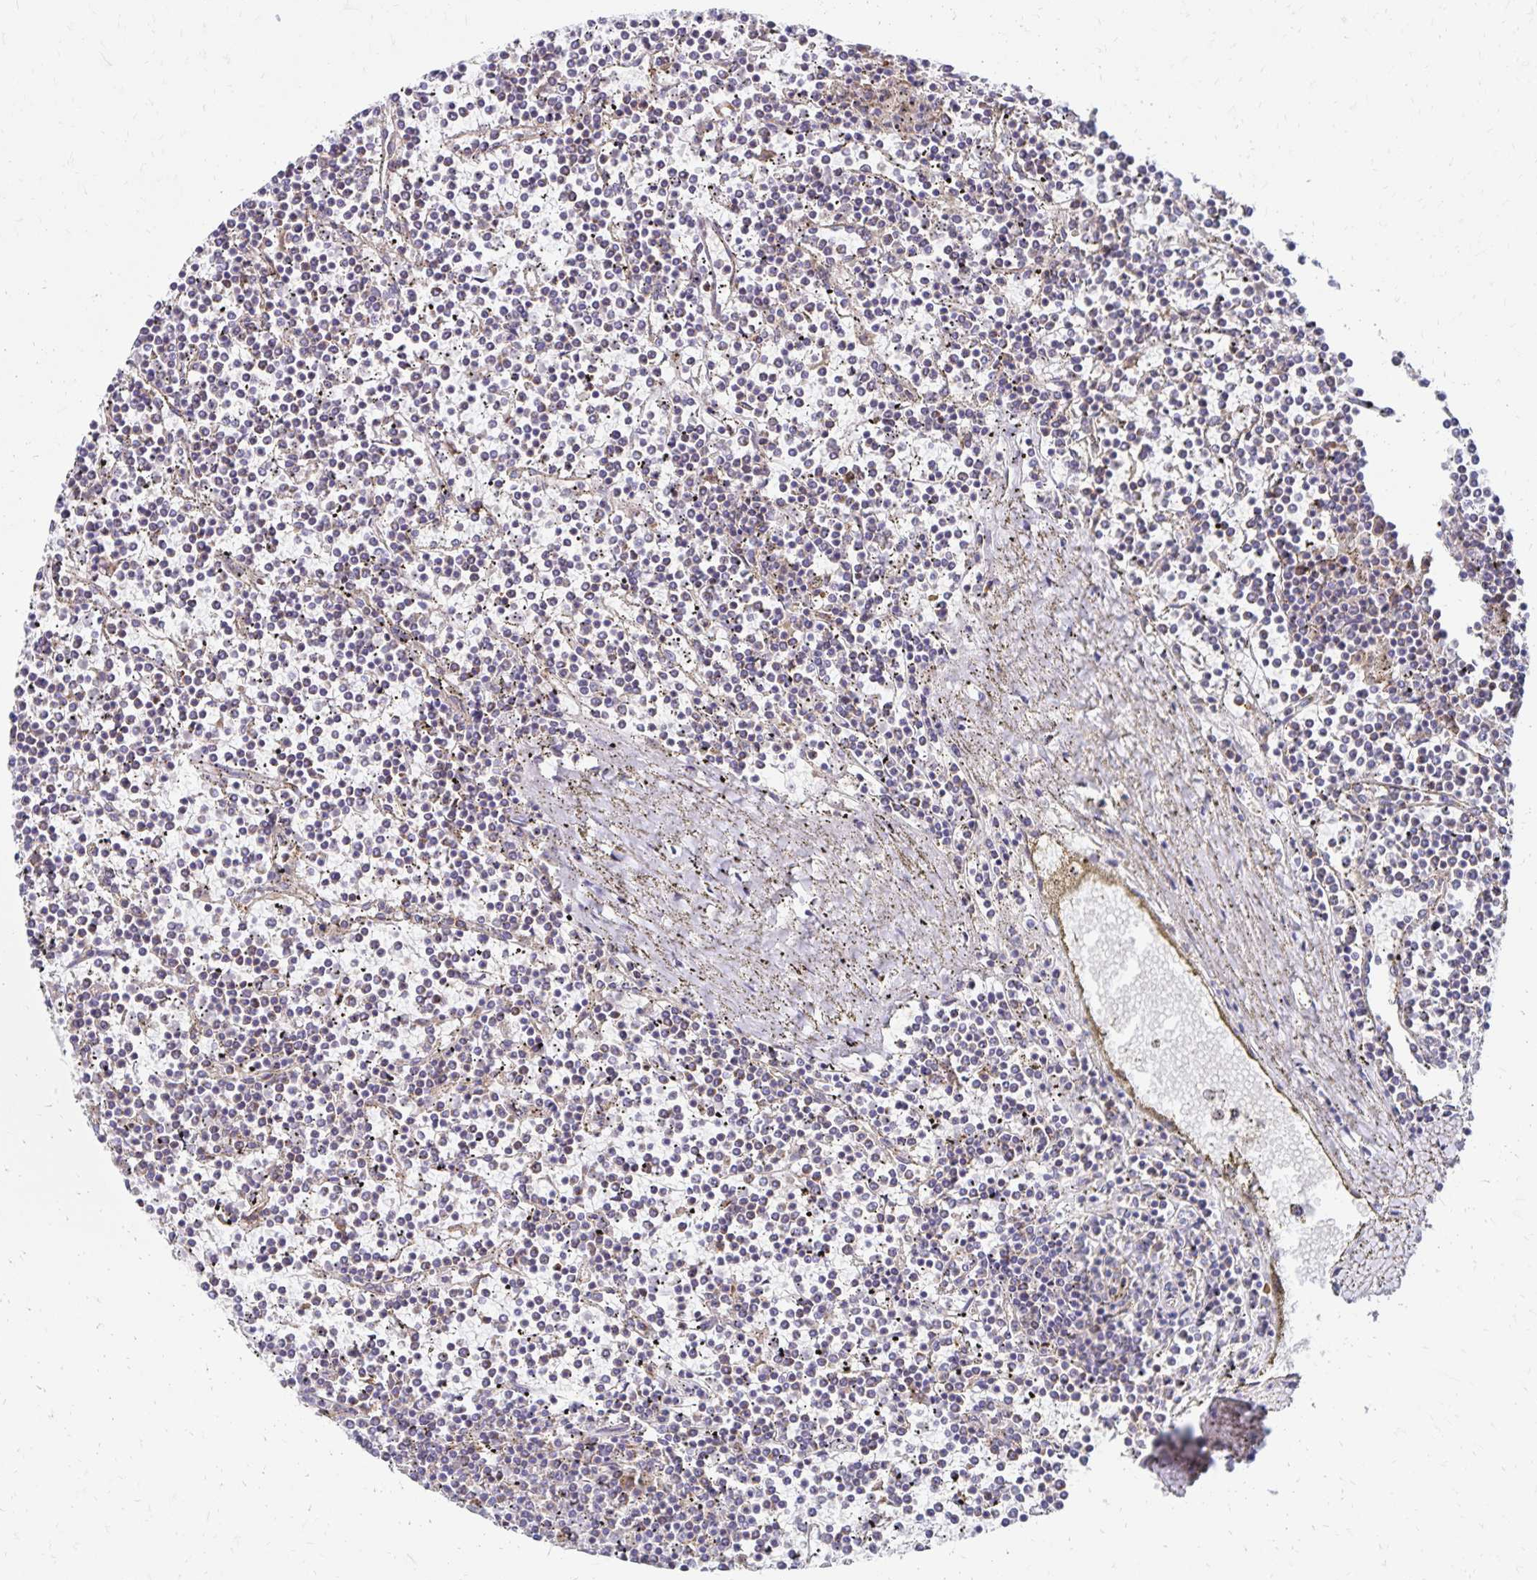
{"staining": {"intensity": "negative", "quantity": "none", "location": "none"}, "tissue": "lymphoma", "cell_type": "Tumor cells", "image_type": "cancer", "snomed": [{"axis": "morphology", "description": "Malignant lymphoma, non-Hodgkin's type, Low grade"}, {"axis": "topography", "description": "Spleen"}], "caption": "This is an IHC histopathology image of human lymphoma. There is no positivity in tumor cells.", "gene": "NECAP1", "patient": {"sex": "female", "age": 19}}